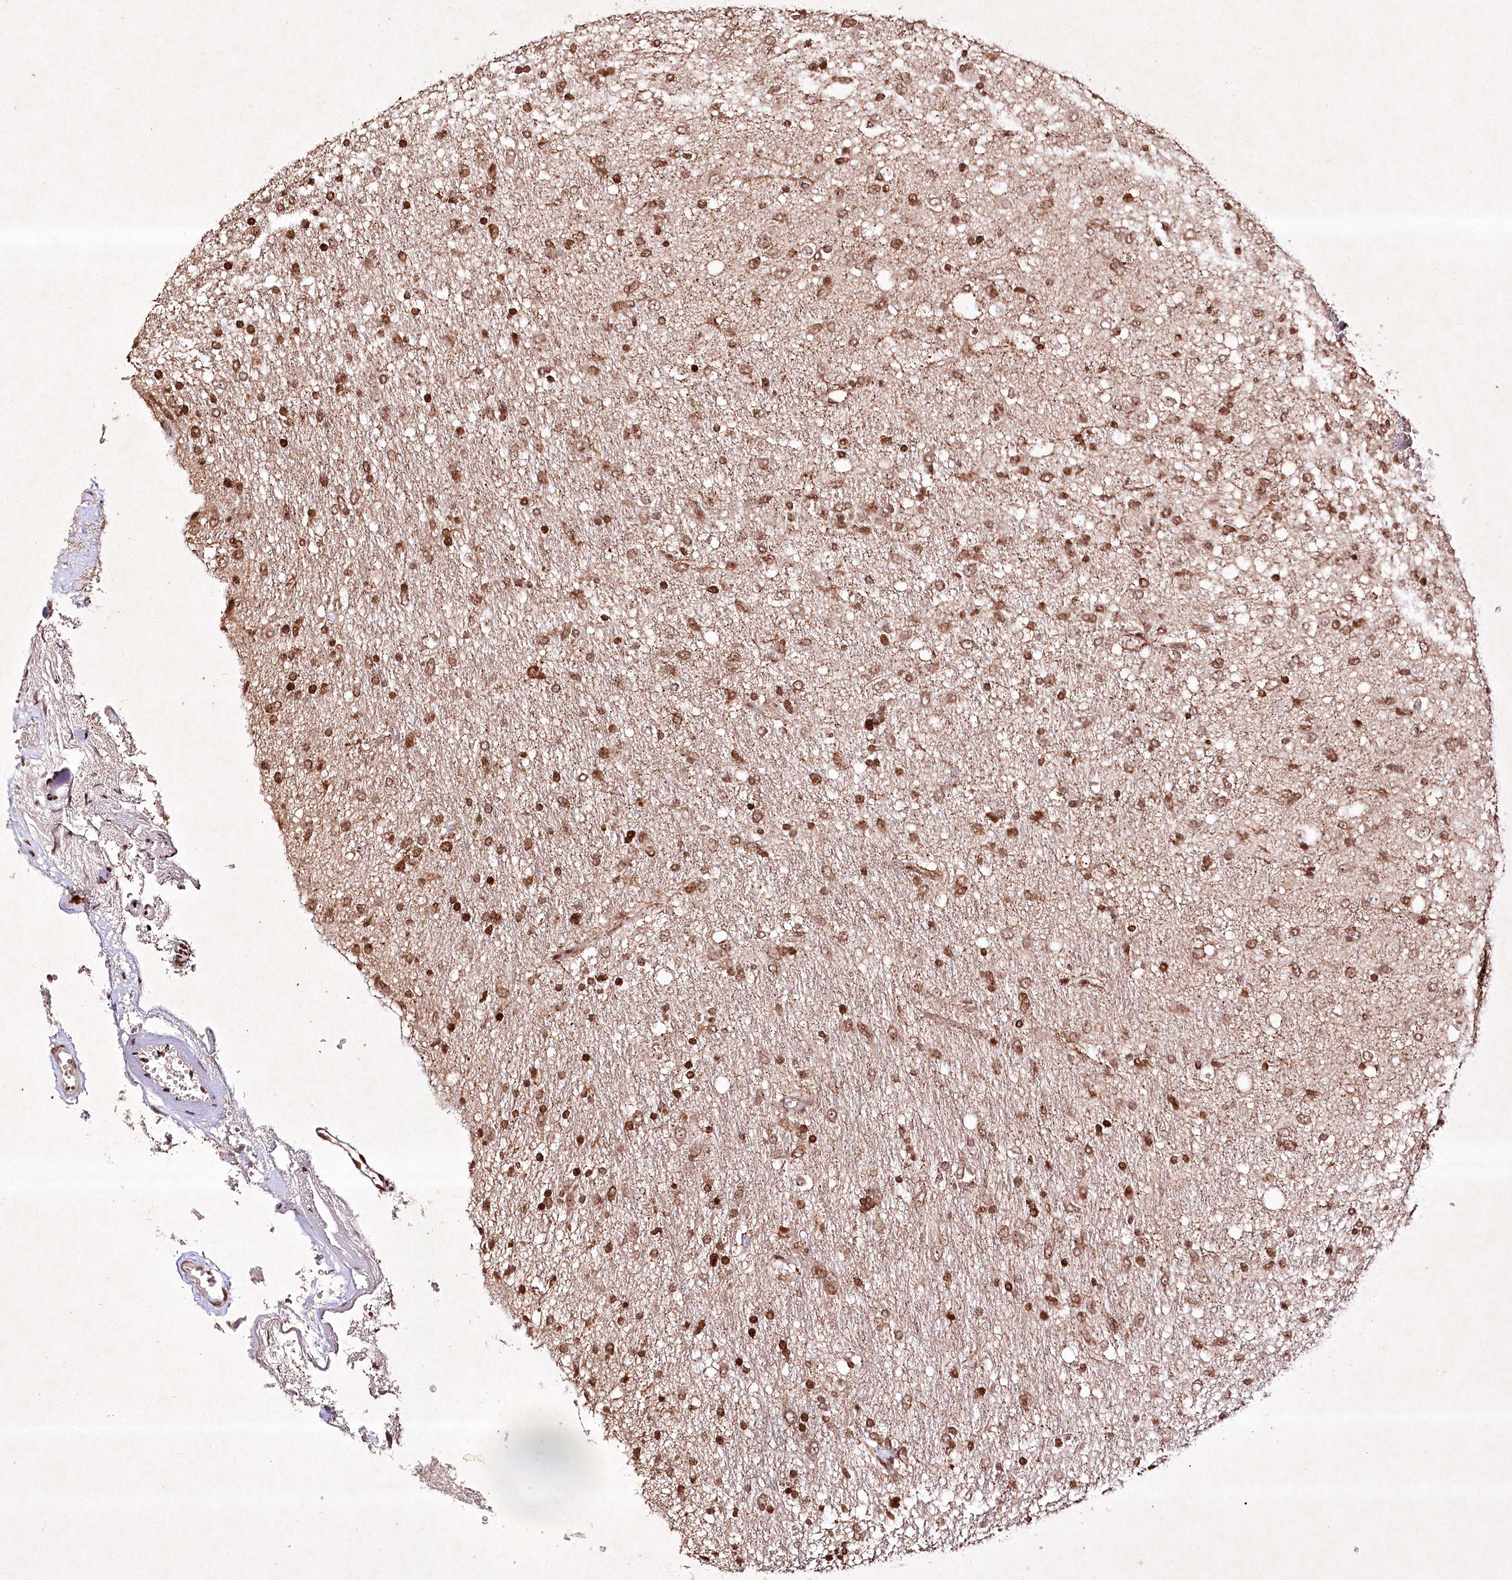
{"staining": {"intensity": "moderate", "quantity": ">75%", "location": "nuclear"}, "tissue": "glioma", "cell_type": "Tumor cells", "image_type": "cancer", "snomed": [{"axis": "morphology", "description": "Glioma, malignant, Low grade"}, {"axis": "topography", "description": "Brain"}], "caption": "Moderate nuclear expression for a protein is seen in approximately >75% of tumor cells of malignant glioma (low-grade) using immunohistochemistry.", "gene": "CARM1", "patient": {"sex": "male", "age": 77}}